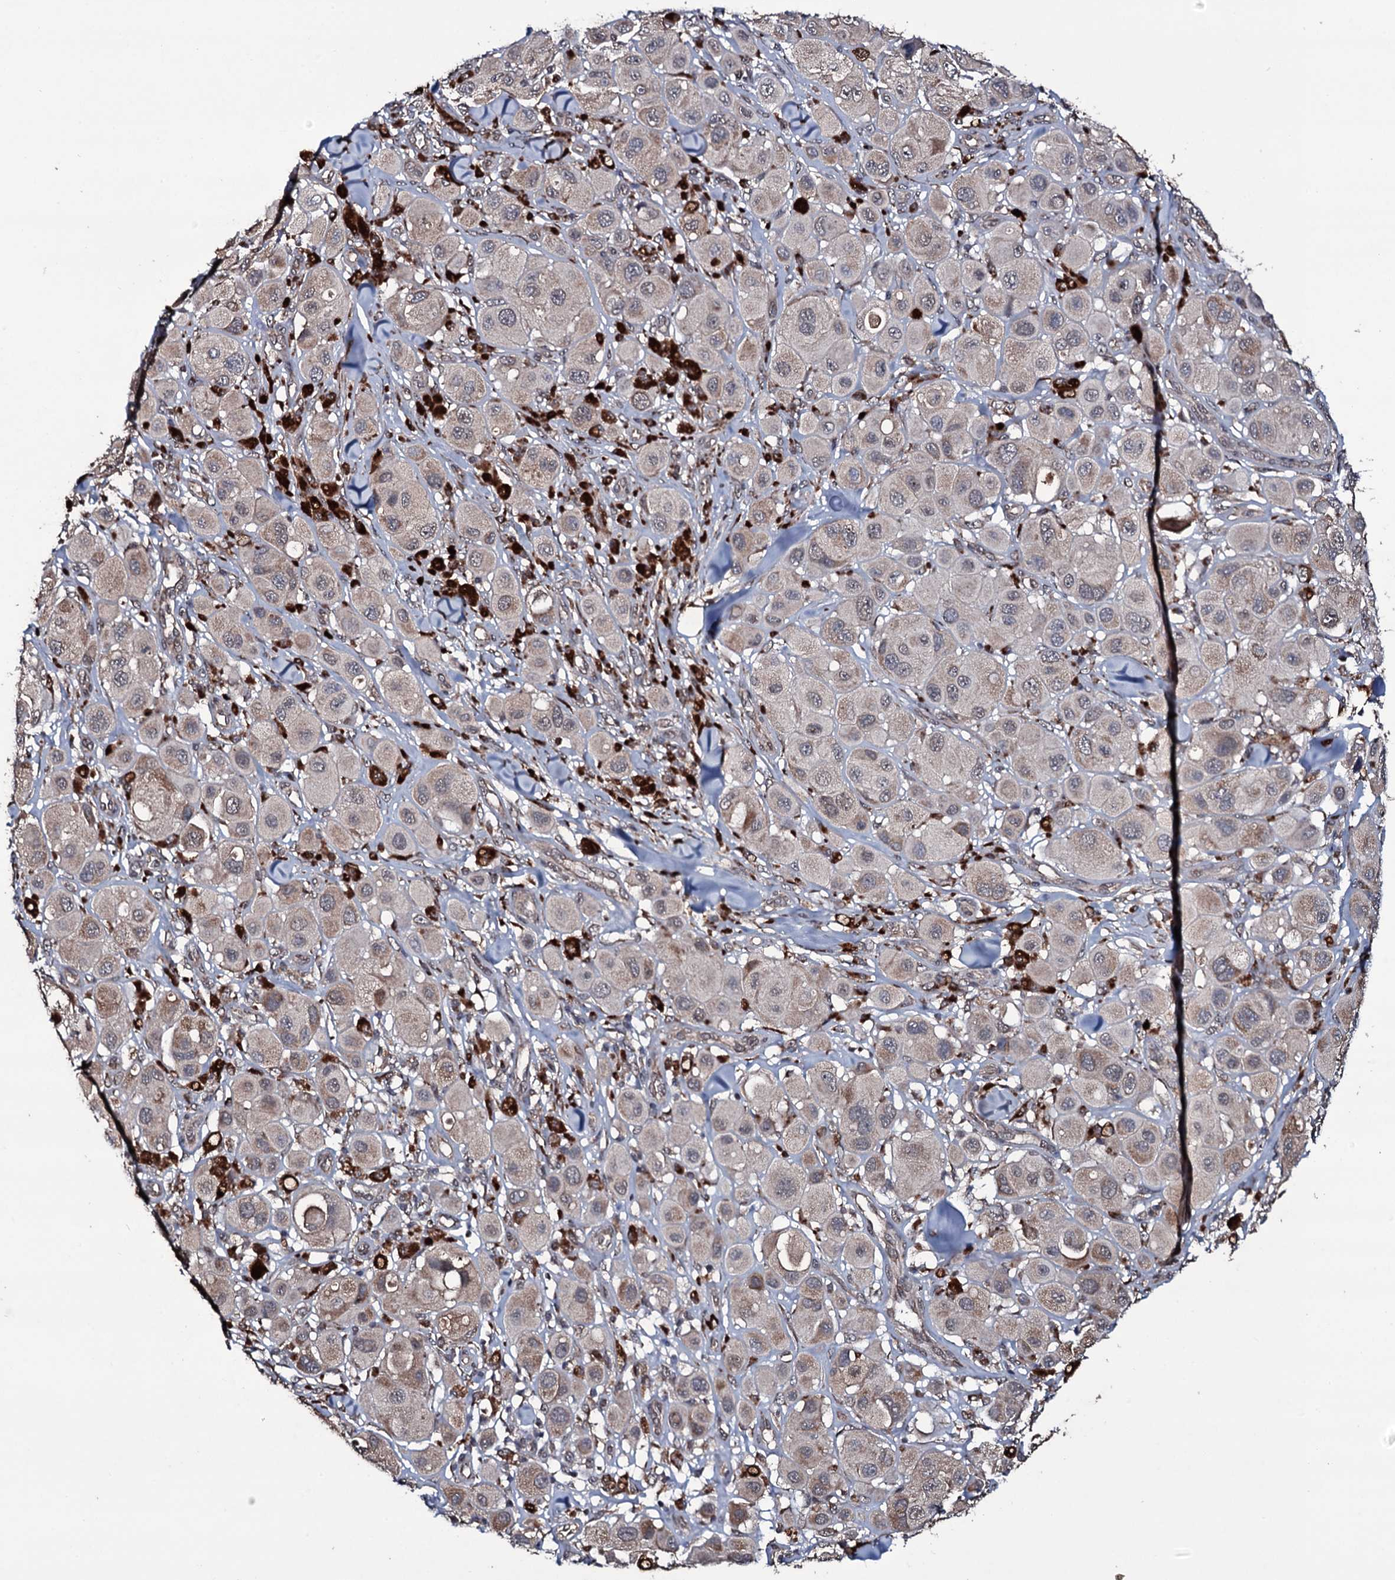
{"staining": {"intensity": "weak", "quantity": "25%-75%", "location": "cytoplasmic/membranous"}, "tissue": "melanoma", "cell_type": "Tumor cells", "image_type": "cancer", "snomed": [{"axis": "morphology", "description": "Malignant melanoma, Metastatic site"}, {"axis": "topography", "description": "Skin"}], "caption": "Protein analysis of malignant melanoma (metastatic site) tissue exhibits weak cytoplasmic/membranous expression in approximately 25%-75% of tumor cells.", "gene": "MRPS31", "patient": {"sex": "male", "age": 41}}